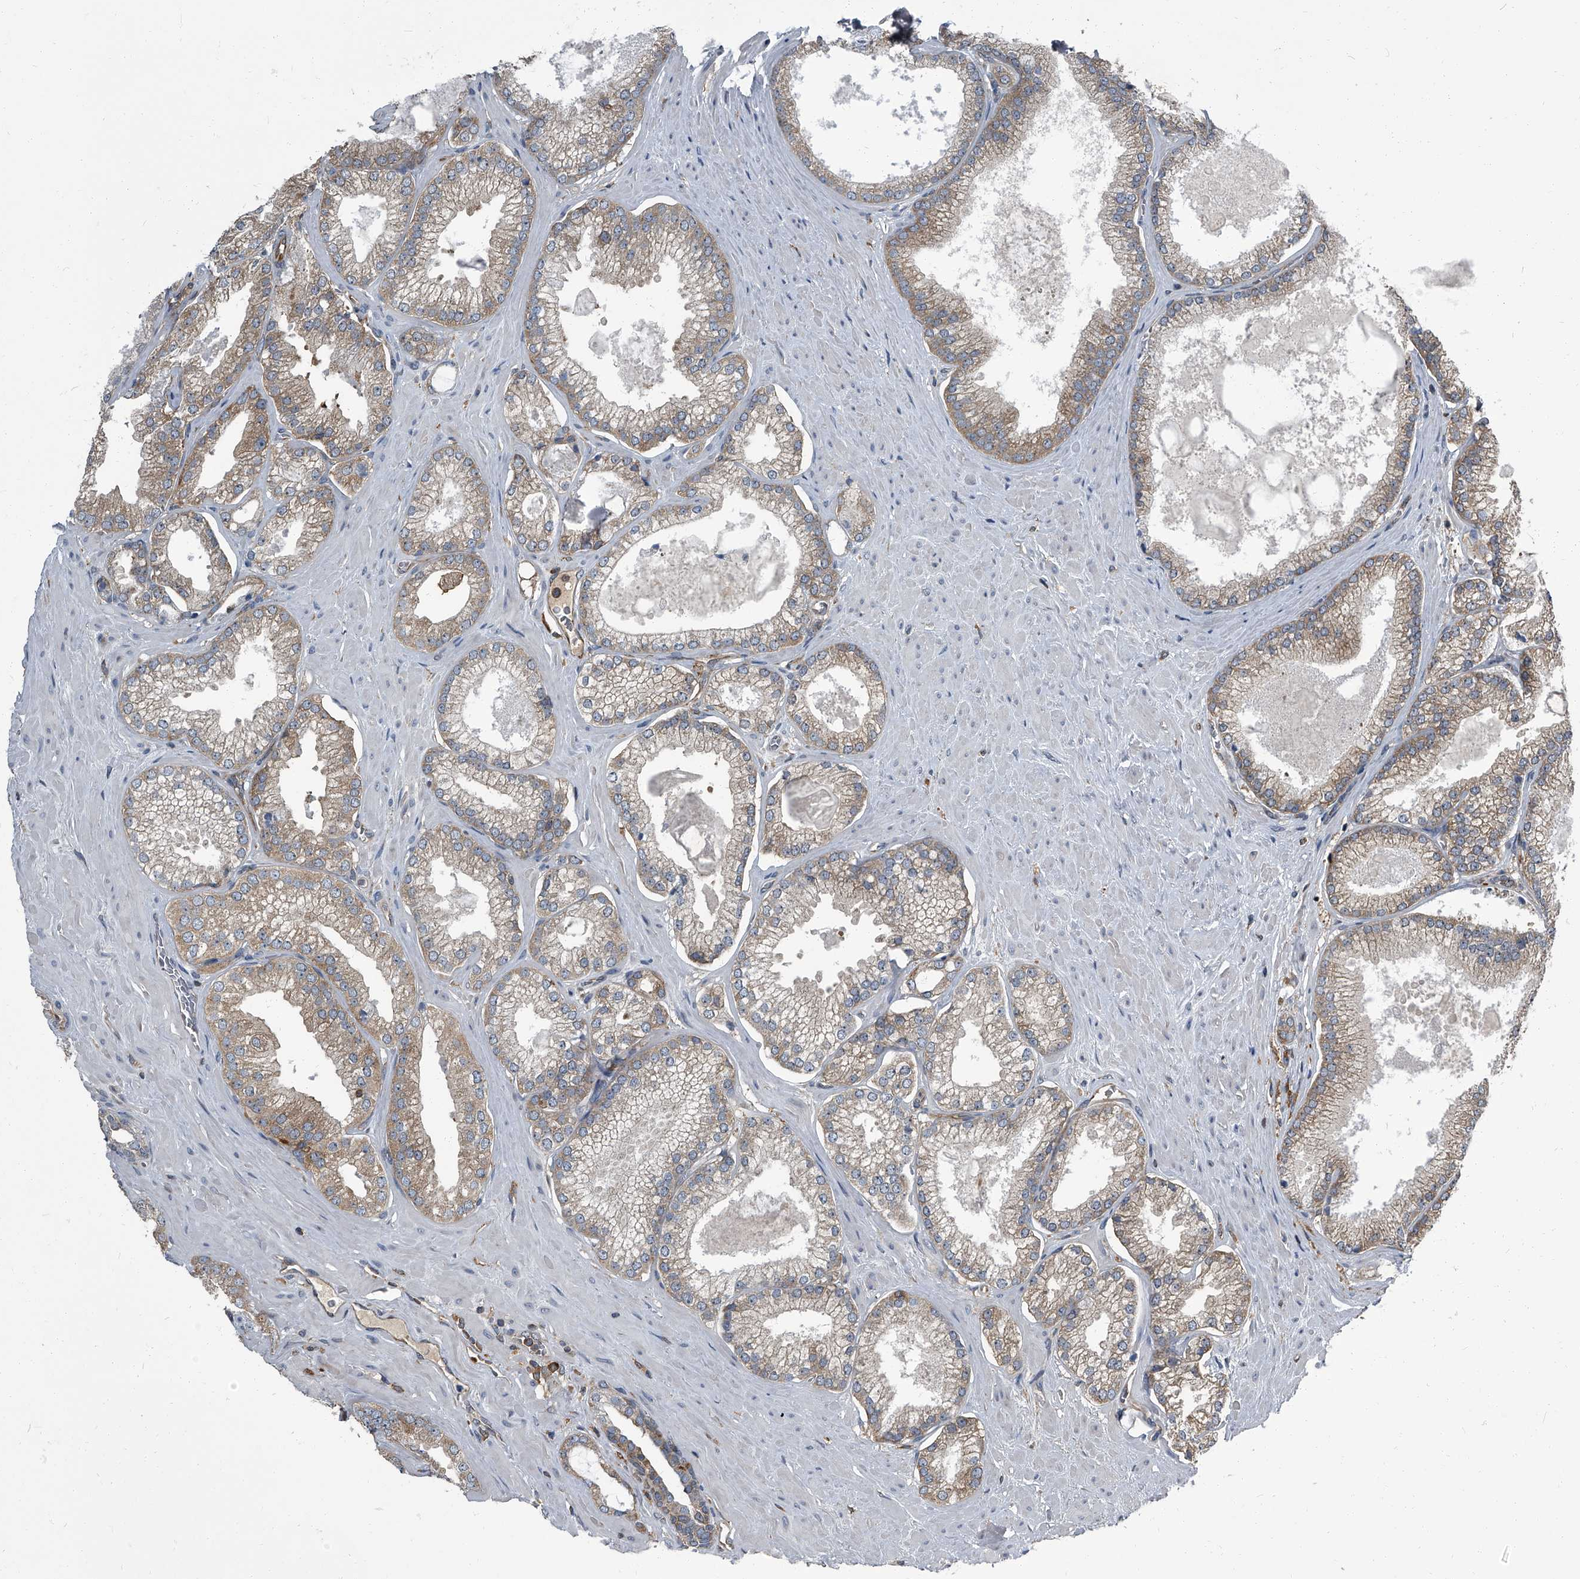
{"staining": {"intensity": "weak", "quantity": ">75%", "location": "cytoplasmic/membranous"}, "tissue": "prostate cancer", "cell_type": "Tumor cells", "image_type": "cancer", "snomed": [{"axis": "morphology", "description": "Adenocarcinoma, Low grade"}, {"axis": "topography", "description": "Prostate"}], "caption": "Adenocarcinoma (low-grade) (prostate) stained for a protein (brown) demonstrates weak cytoplasmic/membranous positive staining in about >75% of tumor cells.", "gene": "CDV3", "patient": {"sex": "male", "age": 62}}